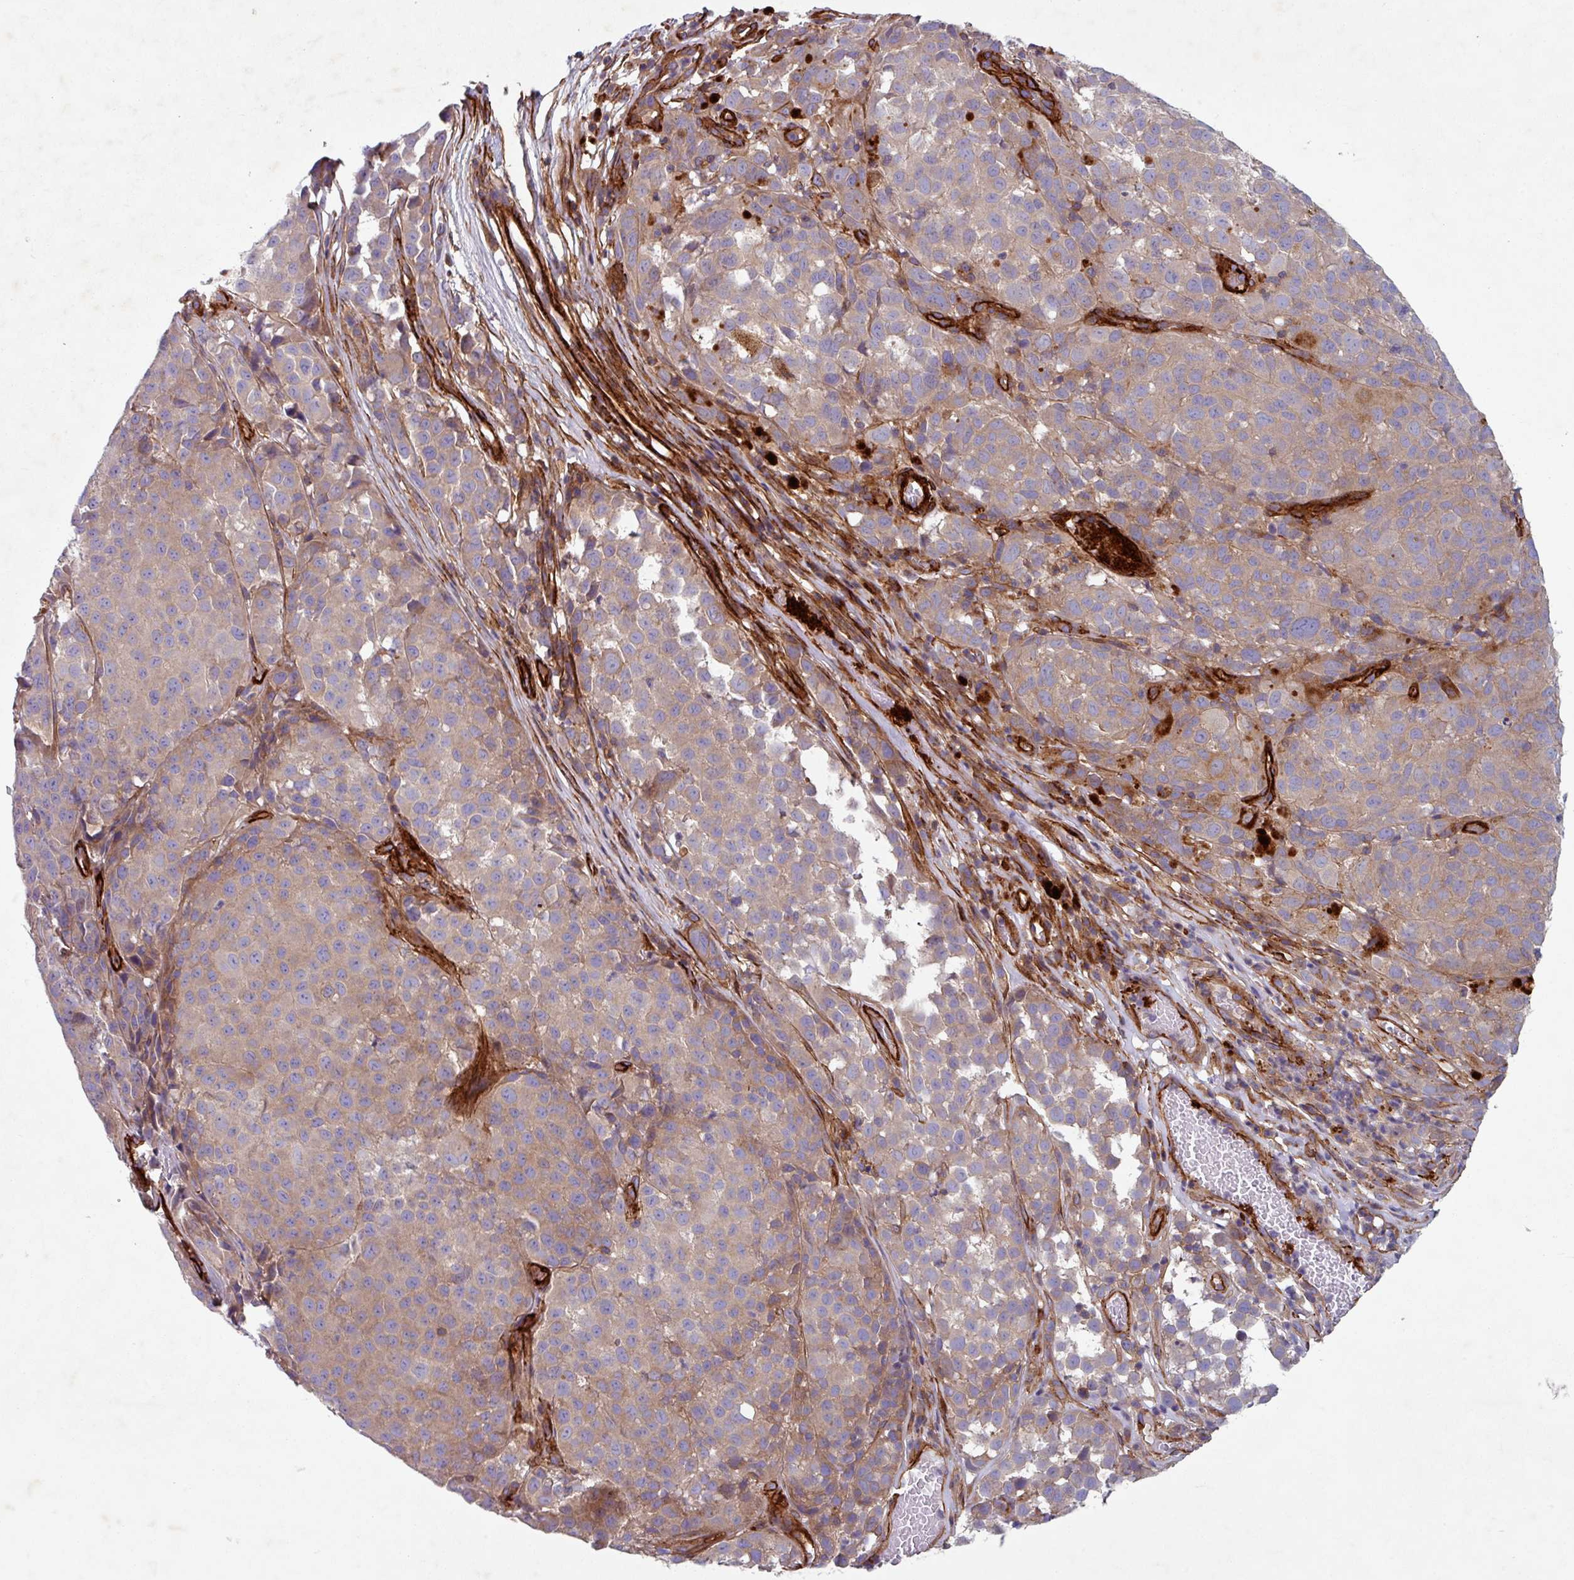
{"staining": {"intensity": "weak", "quantity": ">75%", "location": "cytoplasmic/membranous"}, "tissue": "melanoma", "cell_type": "Tumor cells", "image_type": "cancer", "snomed": [{"axis": "morphology", "description": "Malignant melanoma, NOS"}, {"axis": "topography", "description": "Skin"}], "caption": "Malignant melanoma was stained to show a protein in brown. There is low levels of weak cytoplasmic/membranous expression in about >75% of tumor cells. Nuclei are stained in blue.", "gene": "ATP2C2", "patient": {"sex": "male", "age": 64}}